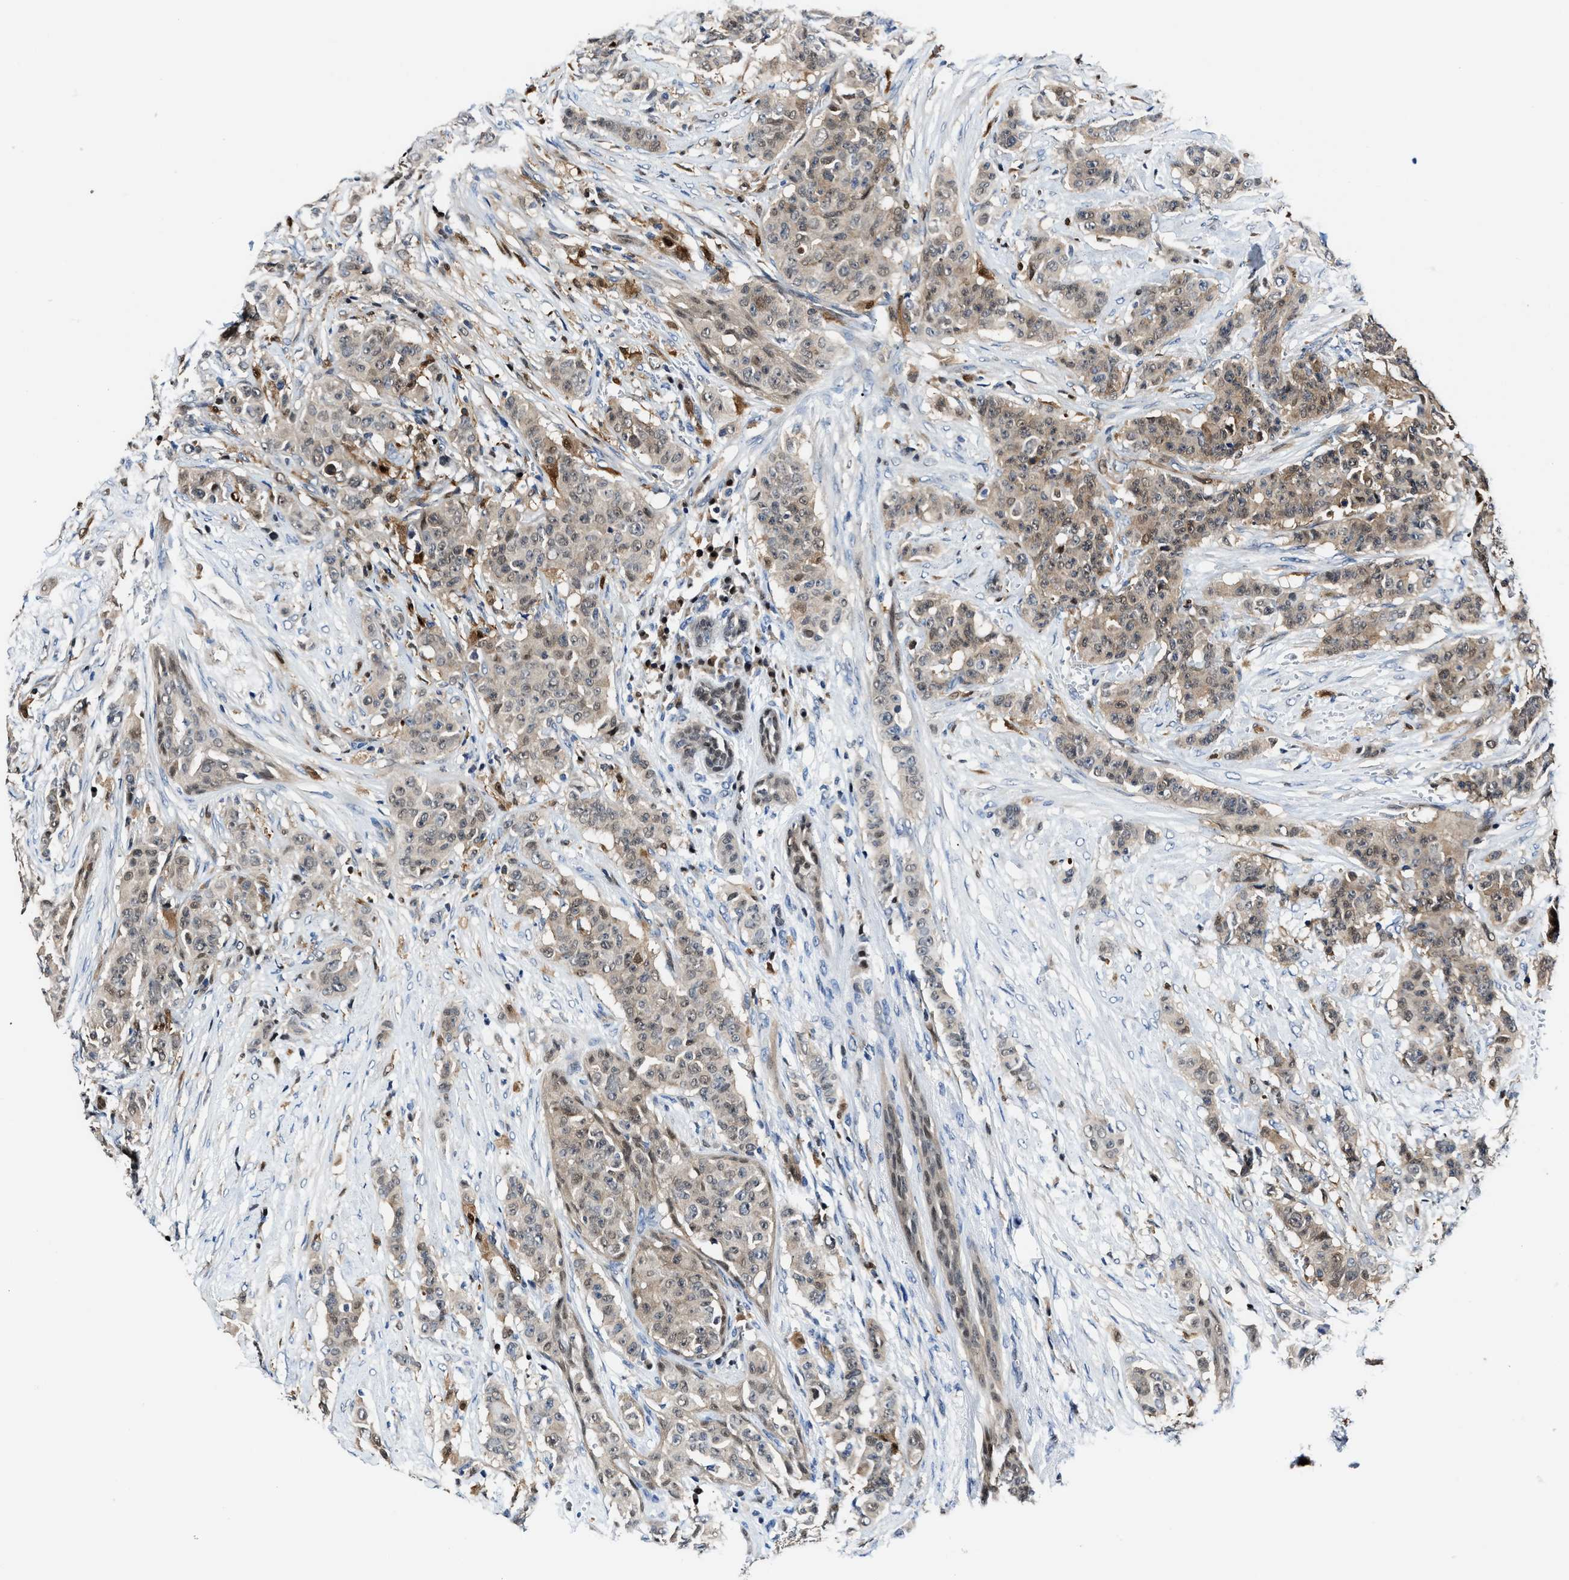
{"staining": {"intensity": "weak", "quantity": ">75%", "location": "cytoplasmic/membranous,nuclear"}, "tissue": "breast cancer", "cell_type": "Tumor cells", "image_type": "cancer", "snomed": [{"axis": "morphology", "description": "Normal tissue, NOS"}, {"axis": "morphology", "description": "Duct carcinoma"}, {"axis": "topography", "description": "Breast"}], "caption": "Weak cytoplasmic/membranous and nuclear positivity for a protein is appreciated in approximately >75% of tumor cells of intraductal carcinoma (breast) using immunohistochemistry (IHC).", "gene": "LTA4H", "patient": {"sex": "female", "age": 40}}